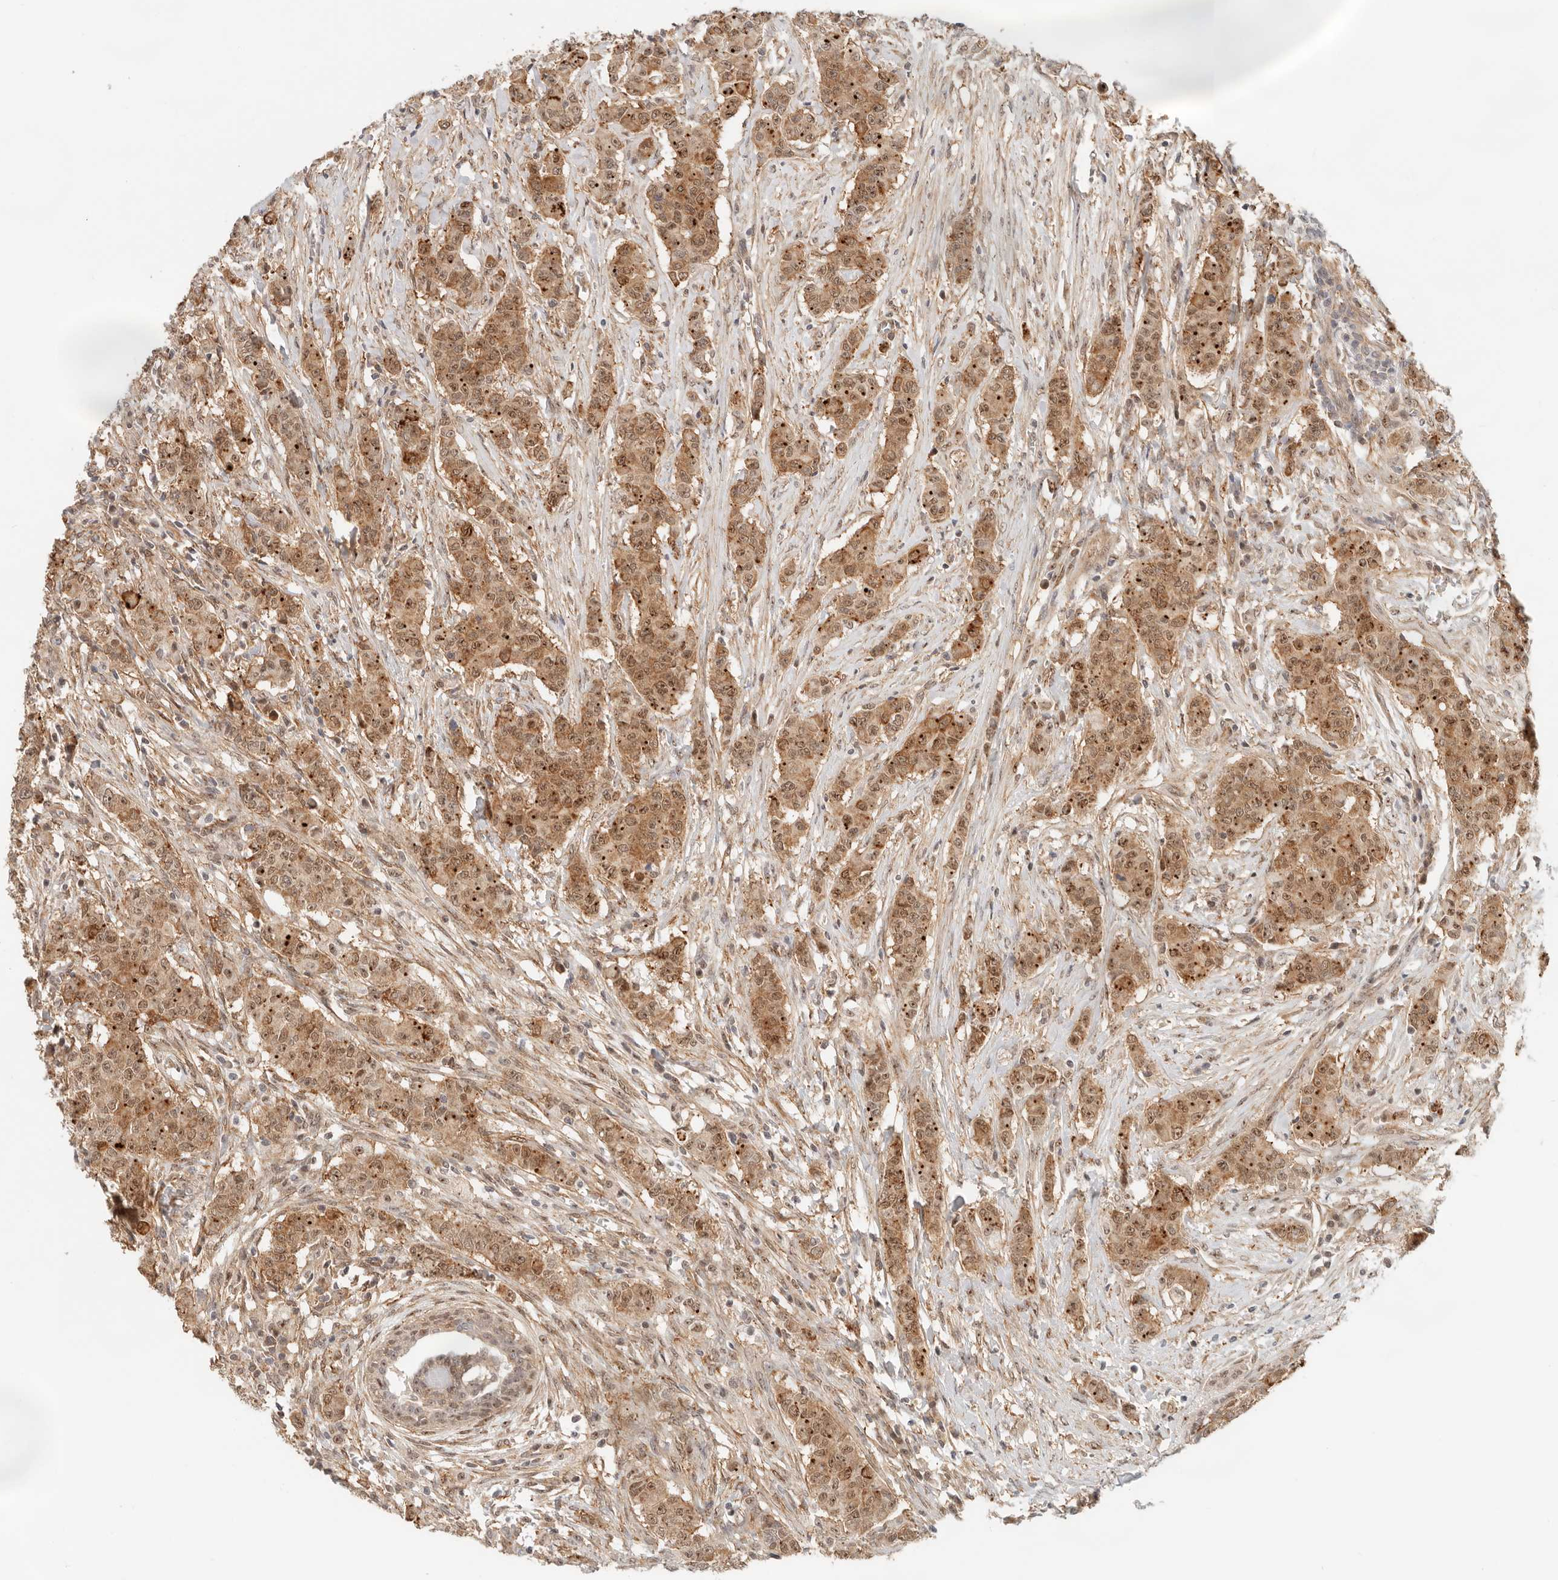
{"staining": {"intensity": "moderate", "quantity": ">75%", "location": "cytoplasmic/membranous,nuclear"}, "tissue": "breast cancer", "cell_type": "Tumor cells", "image_type": "cancer", "snomed": [{"axis": "morphology", "description": "Duct carcinoma"}, {"axis": "topography", "description": "Breast"}], "caption": "Immunohistochemistry of human breast invasive ductal carcinoma shows medium levels of moderate cytoplasmic/membranous and nuclear staining in about >75% of tumor cells. The staining is performed using DAB brown chromogen to label protein expression. The nuclei are counter-stained blue using hematoxylin.", "gene": "HEXD", "patient": {"sex": "female", "age": 40}}